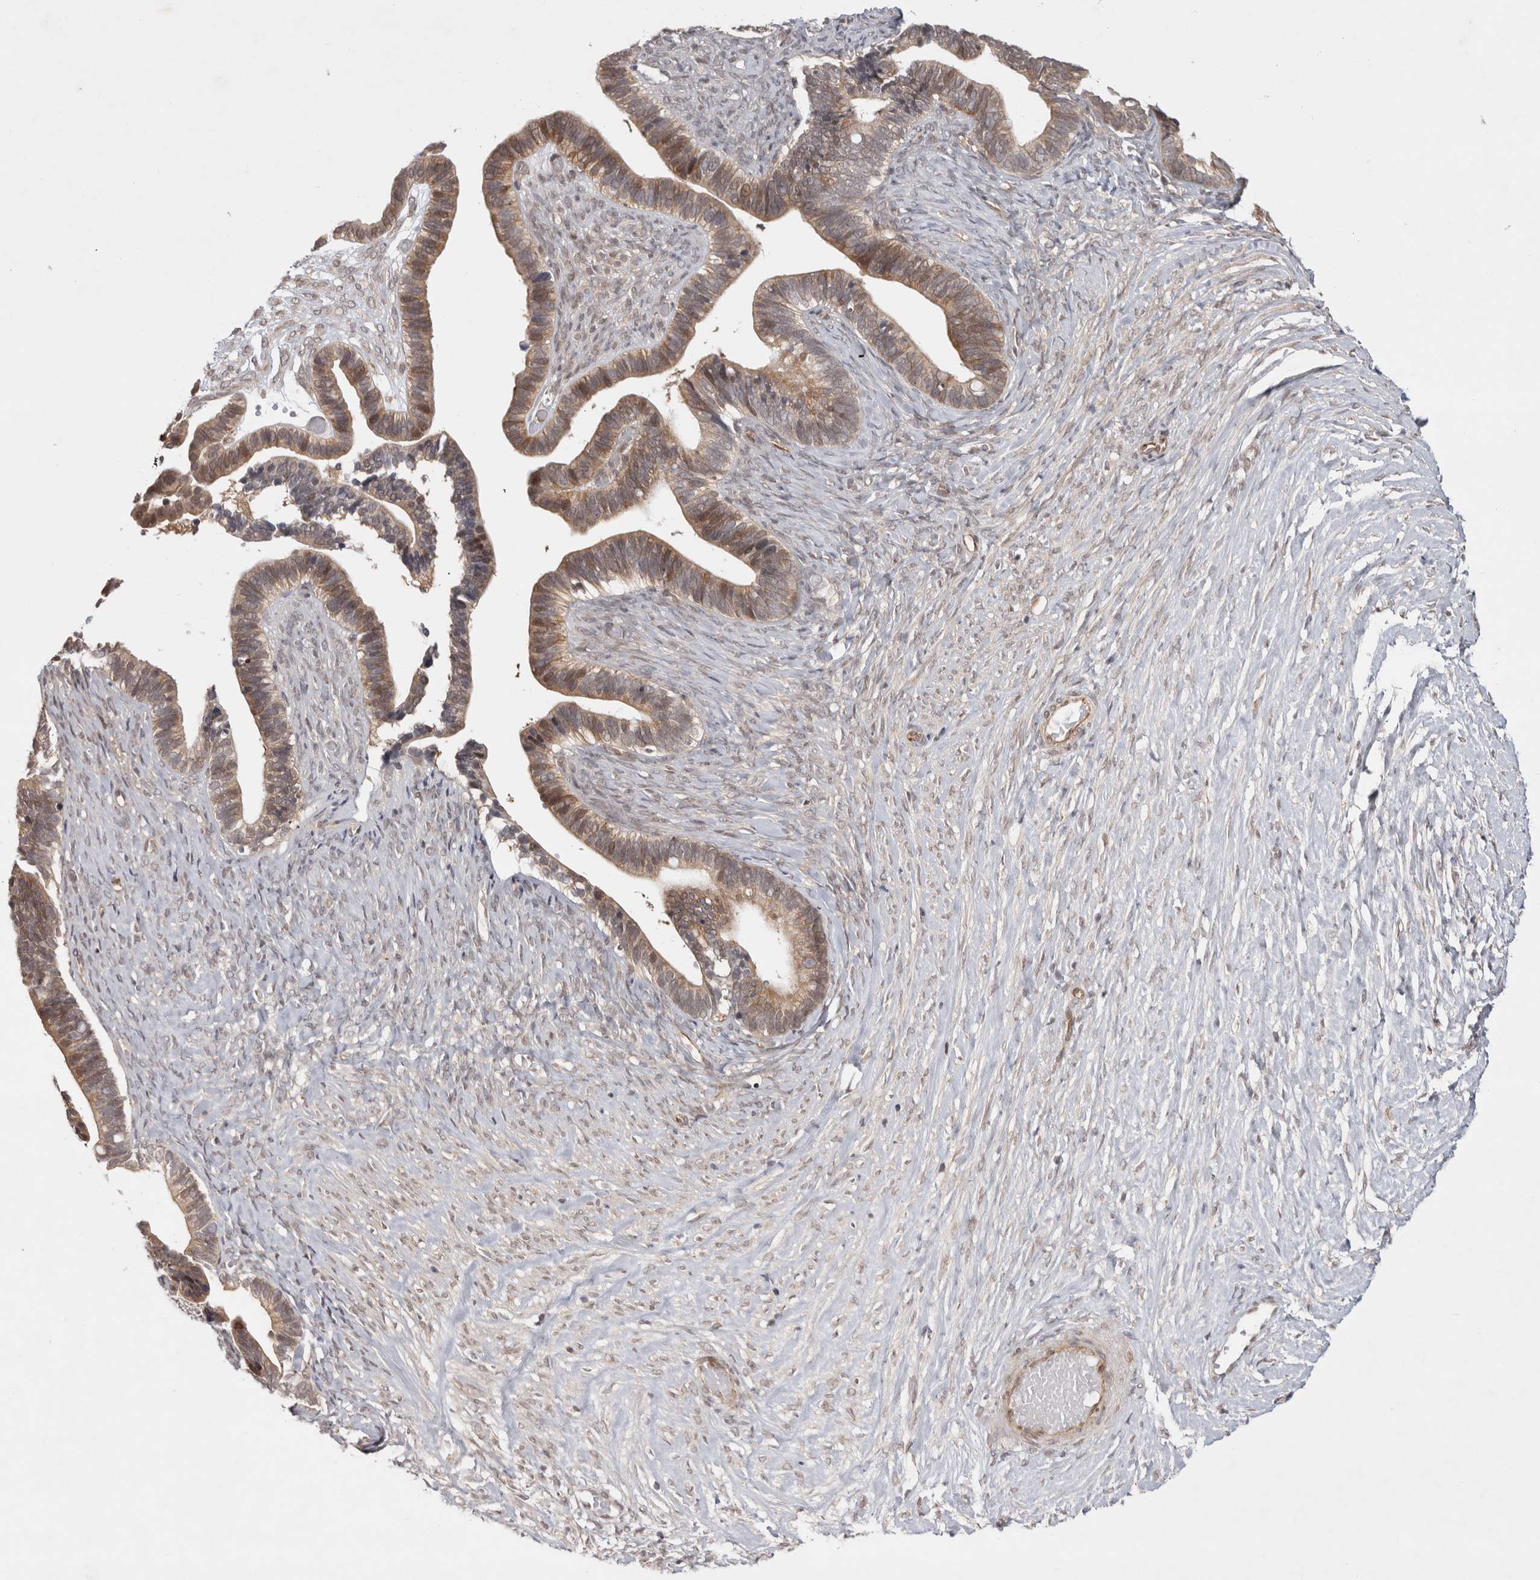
{"staining": {"intensity": "moderate", "quantity": ">75%", "location": "cytoplasmic/membranous,nuclear"}, "tissue": "ovarian cancer", "cell_type": "Tumor cells", "image_type": "cancer", "snomed": [{"axis": "morphology", "description": "Cystadenocarcinoma, serous, NOS"}, {"axis": "topography", "description": "Ovary"}], "caption": "This image shows IHC staining of serous cystadenocarcinoma (ovarian), with medium moderate cytoplasmic/membranous and nuclear staining in approximately >75% of tumor cells.", "gene": "ZNF318", "patient": {"sex": "female", "age": 56}}